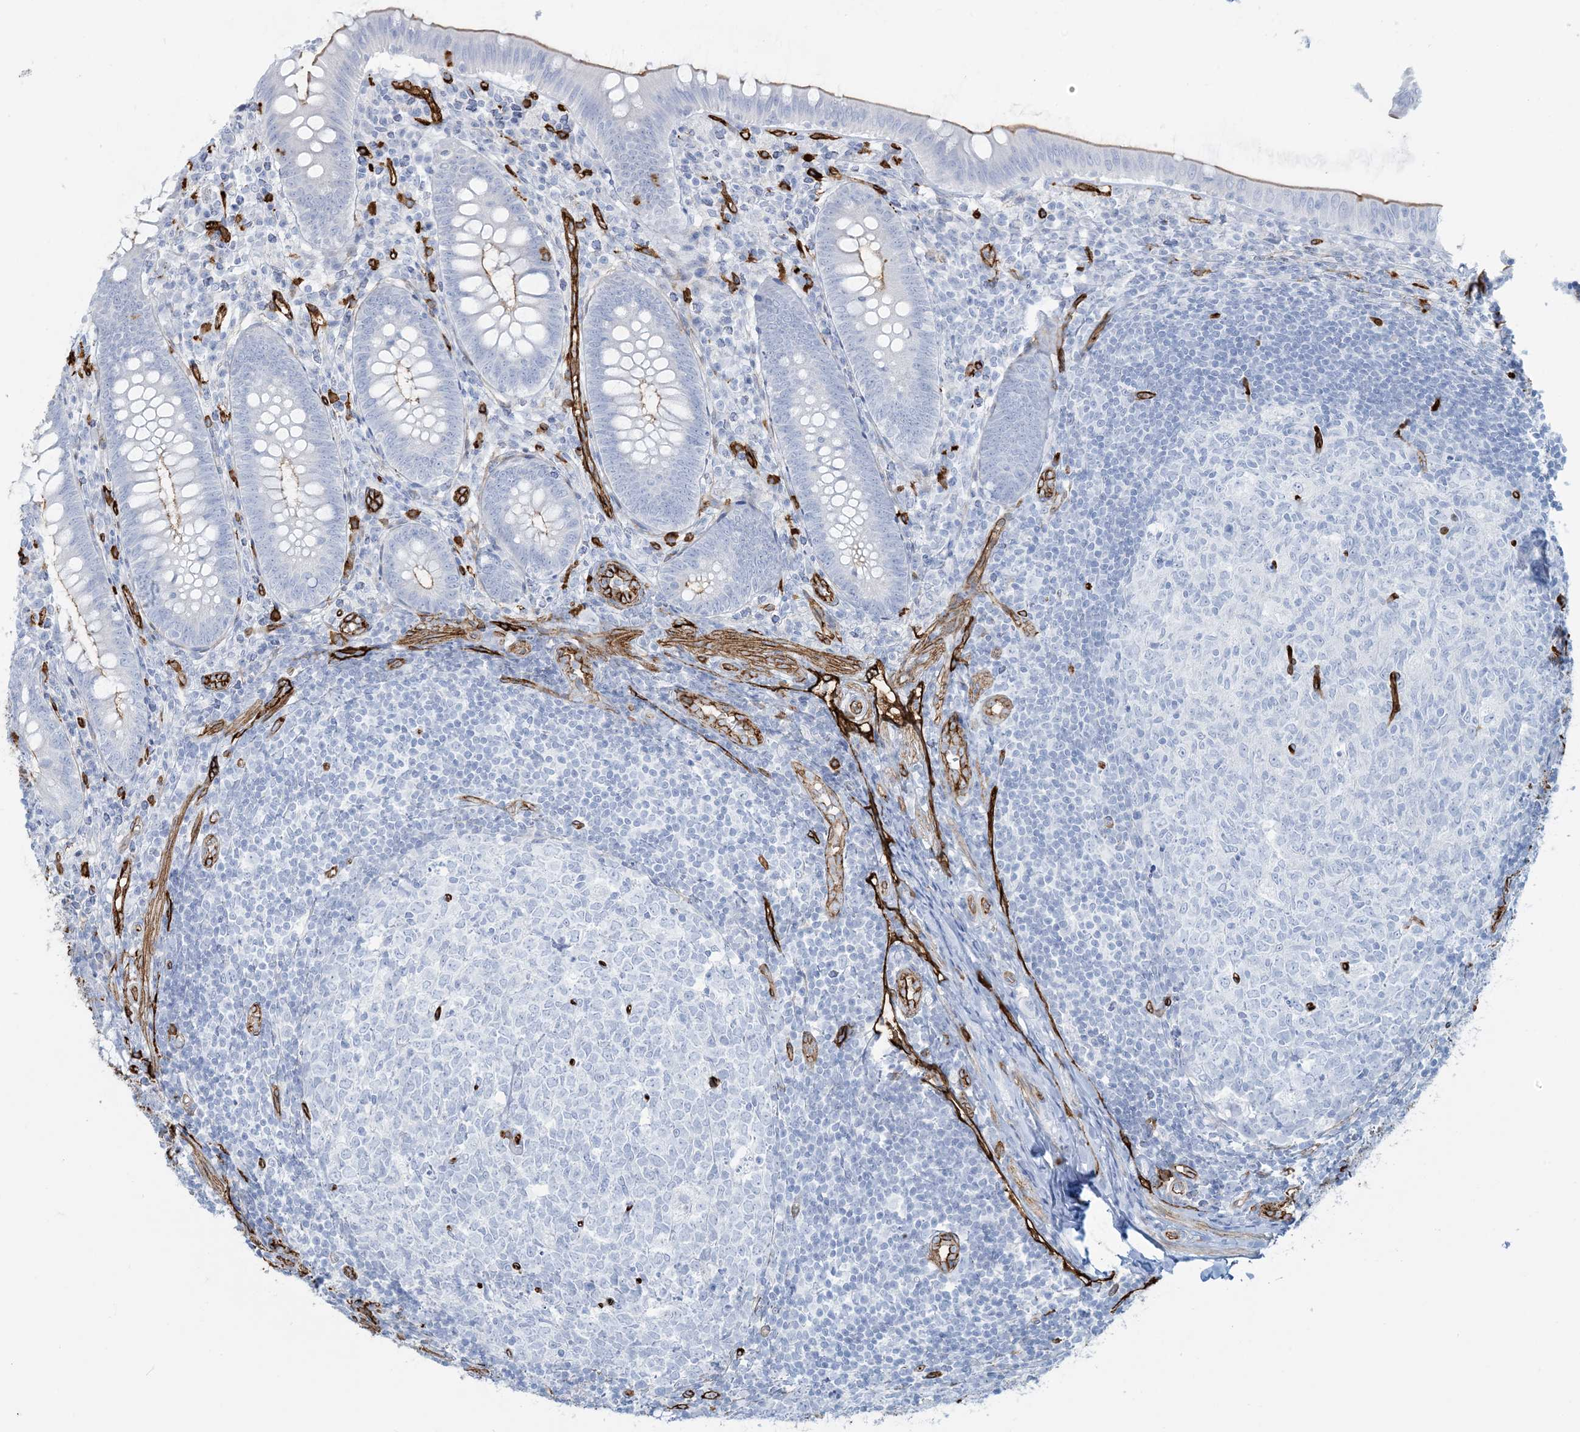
{"staining": {"intensity": "strong", "quantity": "<25%", "location": "cytoplasmic/membranous"}, "tissue": "appendix", "cell_type": "Glandular cells", "image_type": "normal", "snomed": [{"axis": "morphology", "description": "Normal tissue, NOS"}, {"axis": "topography", "description": "Appendix"}], "caption": "This micrograph shows IHC staining of normal human appendix, with medium strong cytoplasmic/membranous staining in about <25% of glandular cells.", "gene": "EPS8L3", "patient": {"sex": "male", "age": 14}}